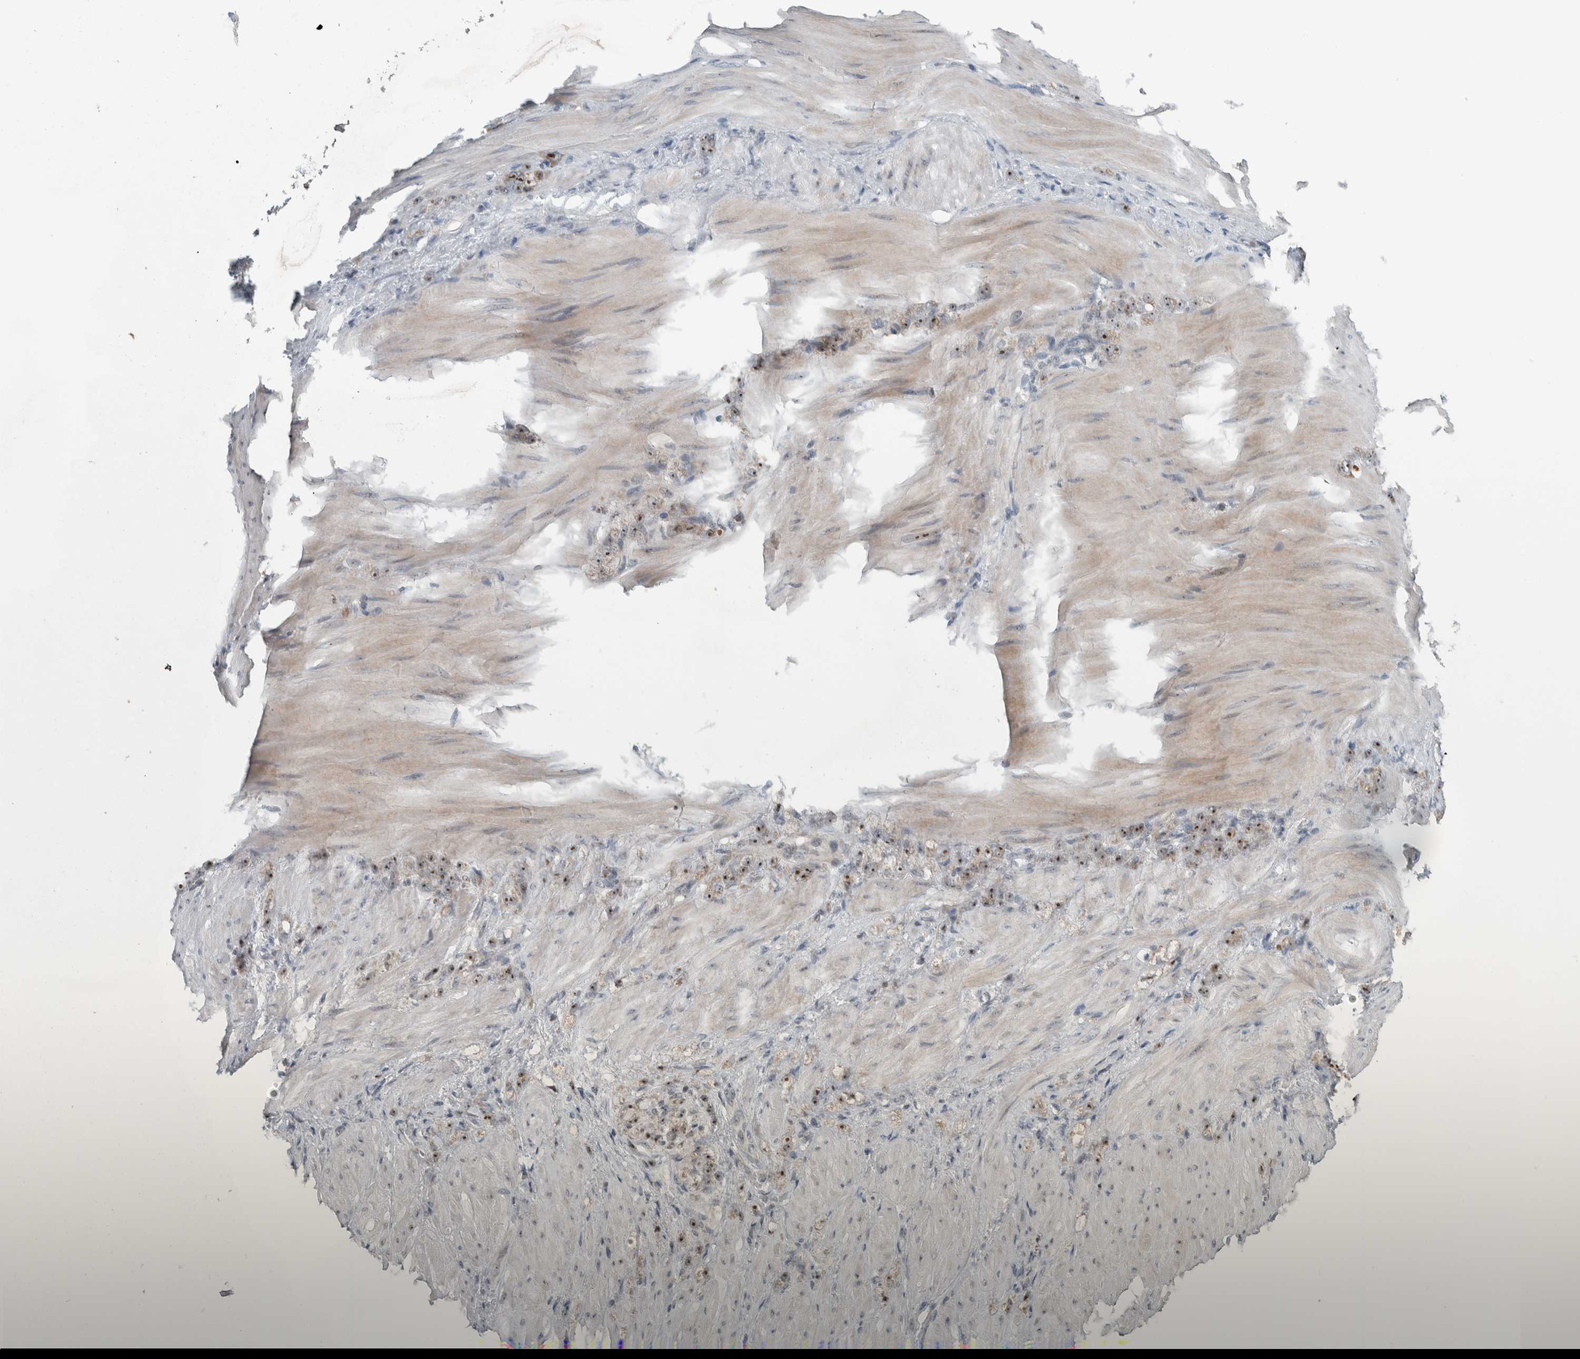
{"staining": {"intensity": "strong", "quantity": ">75%", "location": "nuclear"}, "tissue": "stomach cancer", "cell_type": "Tumor cells", "image_type": "cancer", "snomed": [{"axis": "morphology", "description": "Normal tissue, NOS"}, {"axis": "morphology", "description": "Adenocarcinoma, NOS"}, {"axis": "topography", "description": "Stomach"}], "caption": "Tumor cells show high levels of strong nuclear expression in approximately >75% of cells in stomach adenocarcinoma.", "gene": "RPF1", "patient": {"sex": "male", "age": 82}}